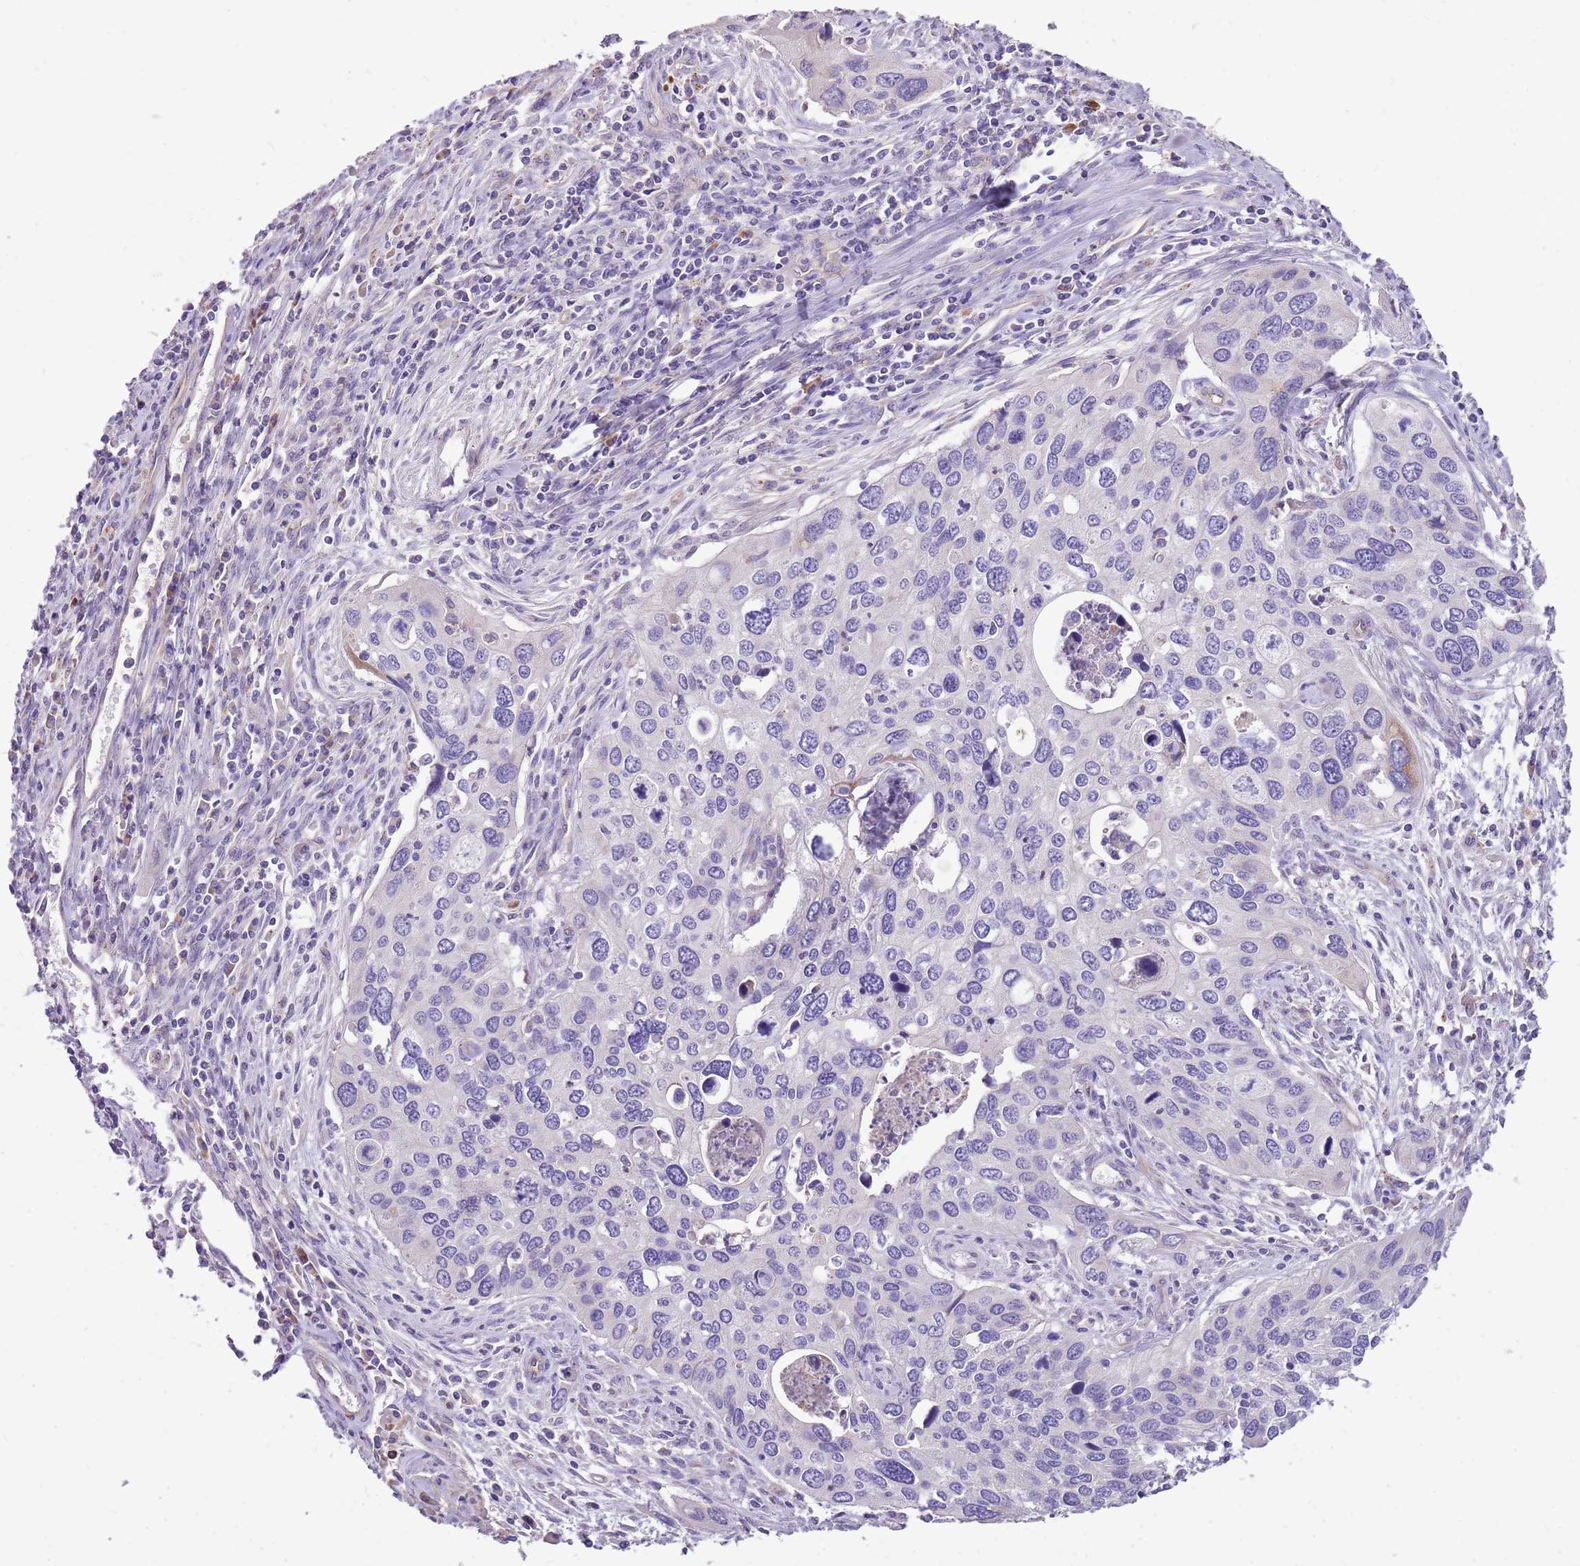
{"staining": {"intensity": "negative", "quantity": "none", "location": "none"}, "tissue": "cervical cancer", "cell_type": "Tumor cells", "image_type": "cancer", "snomed": [{"axis": "morphology", "description": "Squamous cell carcinoma, NOS"}, {"axis": "topography", "description": "Cervix"}], "caption": "DAB immunohistochemical staining of human cervical cancer demonstrates no significant staining in tumor cells. The staining is performed using DAB brown chromogen with nuclei counter-stained in using hematoxylin.", "gene": "NTN4", "patient": {"sex": "female", "age": 55}}